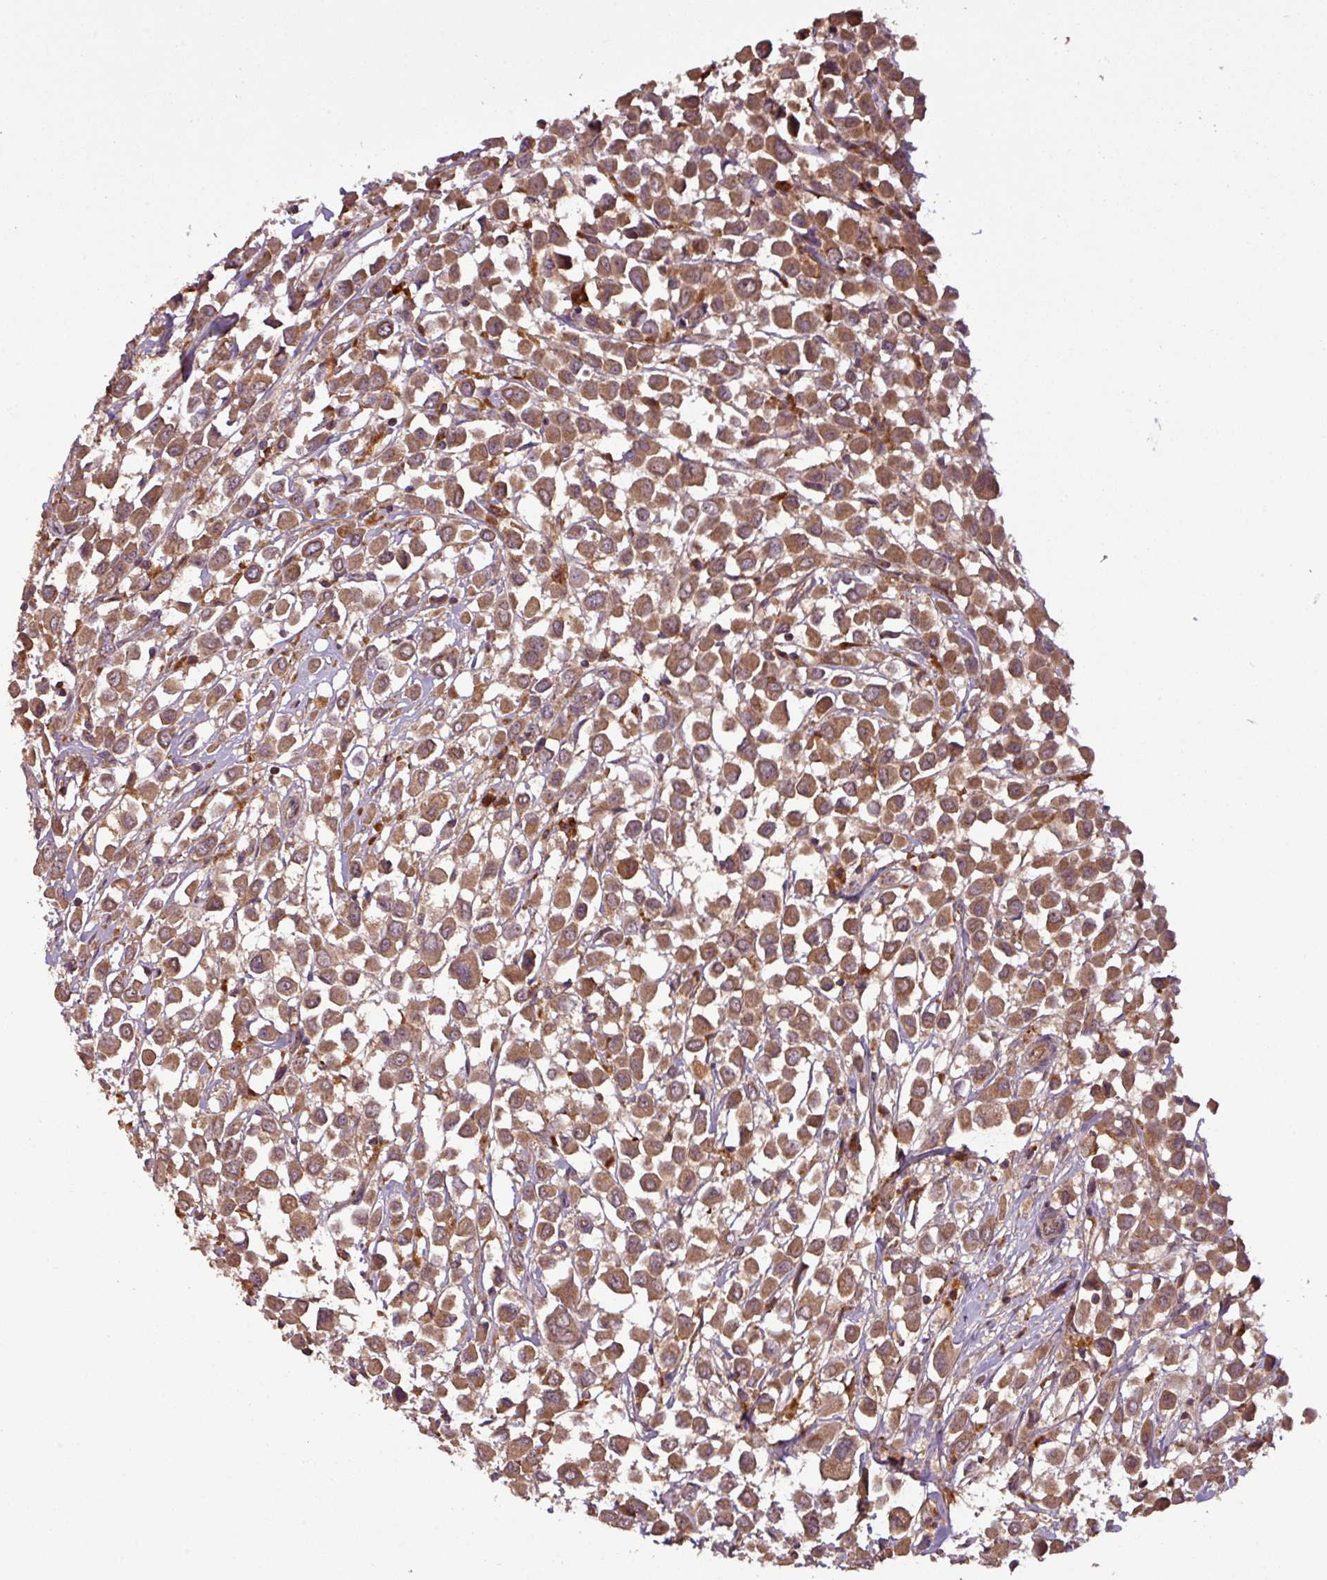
{"staining": {"intensity": "moderate", "quantity": ">75%", "location": "cytoplasmic/membranous"}, "tissue": "breast cancer", "cell_type": "Tumor cells", "image_type": "cancer", "snomed": [{"axis": "morphology", "description": "Duct carcinoma"}, {"axis": "topography", "description": "Breast"}], "caption": "A brown stain highlights moderate cytoplasmic/membranous expression of a protein in breast intraductal carcinoma tumor cells.", "gene": "NT5C3A", "patient": {"sex": "female", "age": 61}}